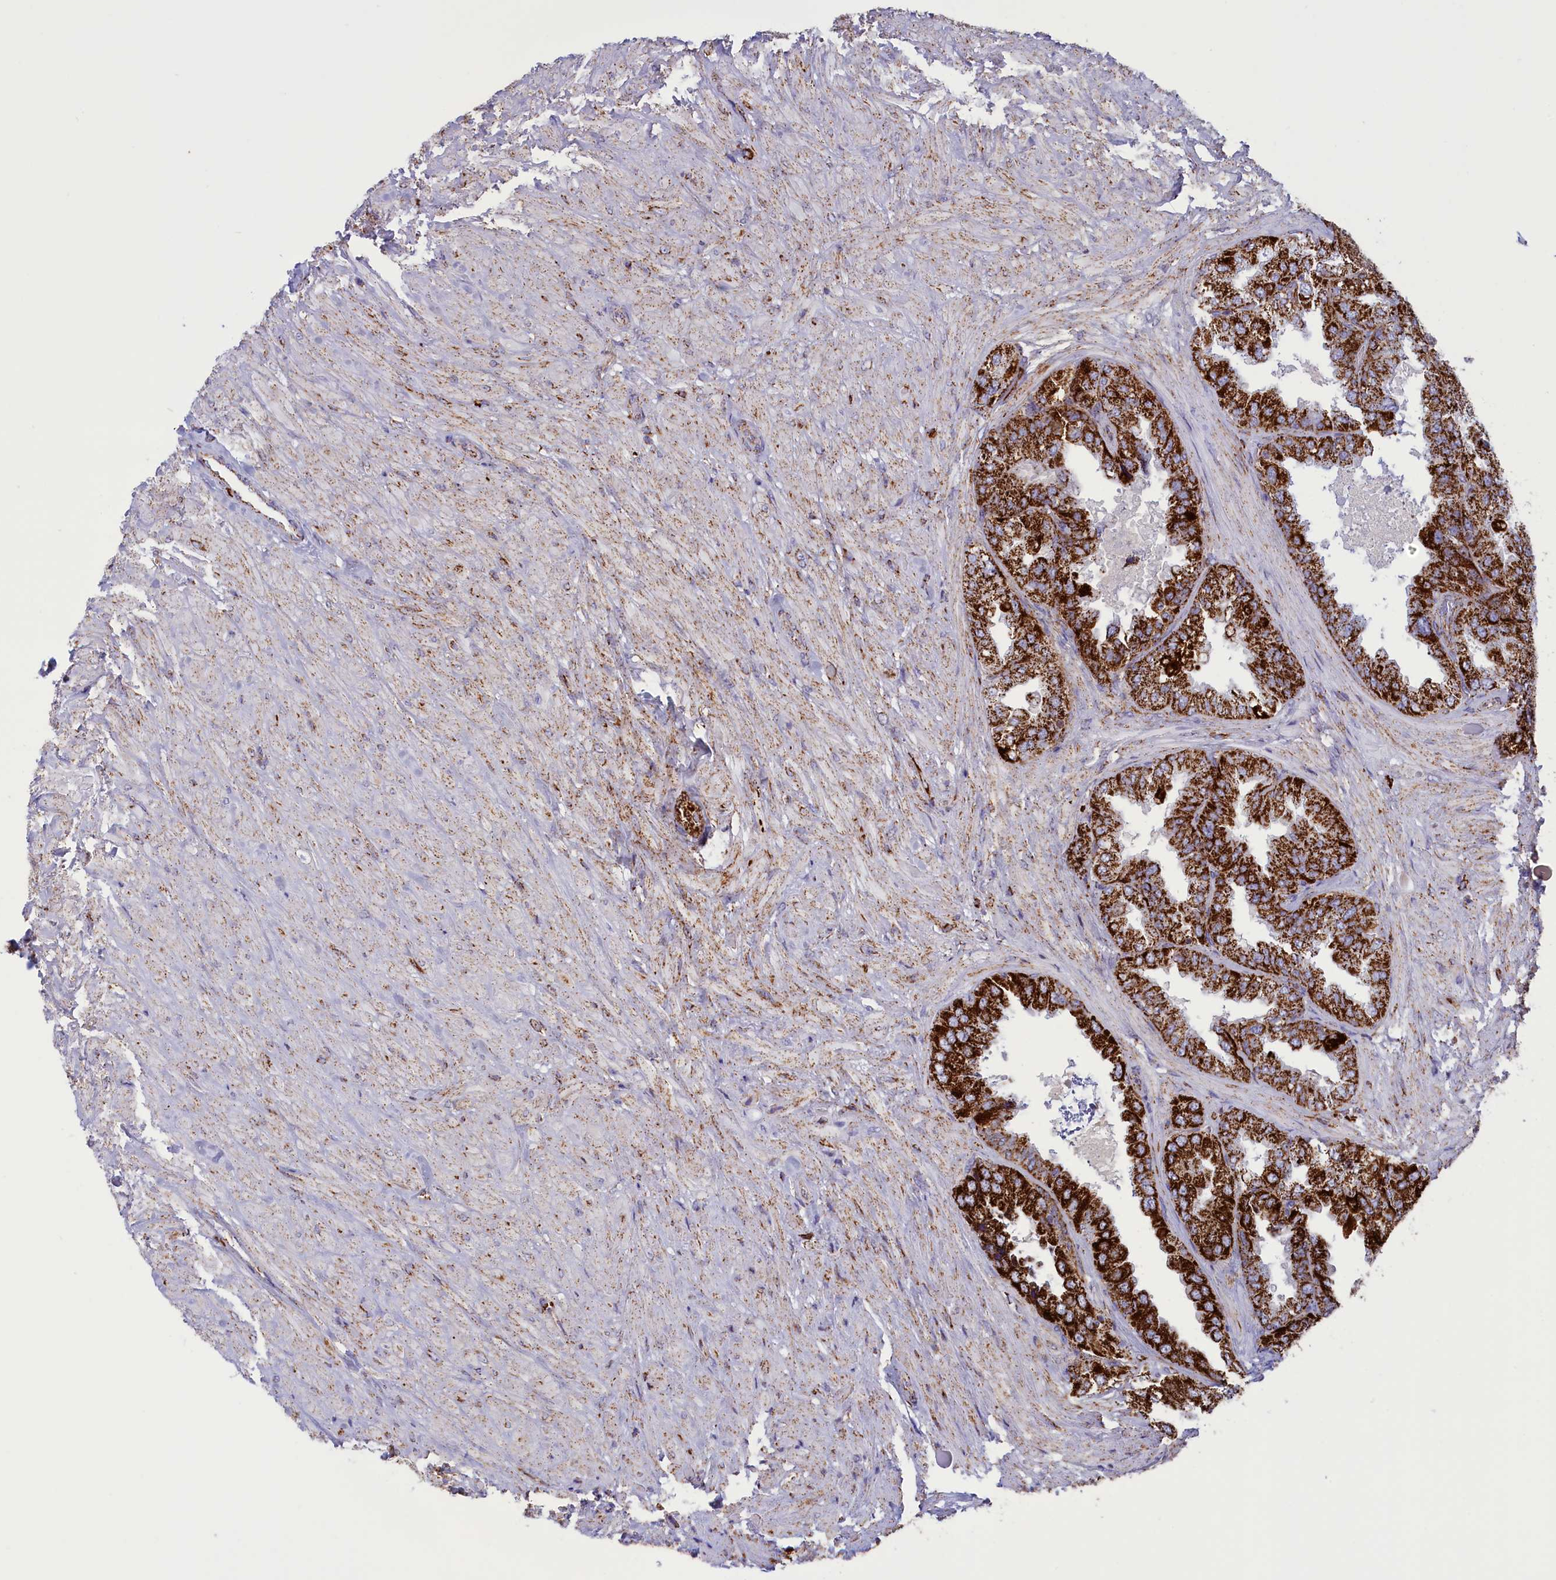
{"staining": {"intensity": "strong", "quantity": ">75%", "location": "cytoplasmic/membranous"}, "tissue": "seminal vesicle", "cell_type": "Glandular cells", "image_type": "normal", "snomed": [{"axis": "morphology", "description": "Normal tissue, NOS"}, {"axis": "topography", "description": "Seminal veicle"}, {"axis": "topography", "description": "Peripheral nerve tissue"}], "caption": "High-magnification brightfield microscopy of benign seminal vesicle stained with DAB (3,3'-diaminobenzidine) (brown) and counterstained with hematoxylin (blue). glandular cells exhibit strong cytoplasmic/membranous staining is present in approximately>75% of cells. The staining was performed using DAB (3,3'-diaminobenzidine) to visualize the protein expression in brown, while the nuclei were stained in blue with hematoxylin (Magnification: 20x).", "gene": "ISOC2", "patient": {"sex": "male", "age": 63}}